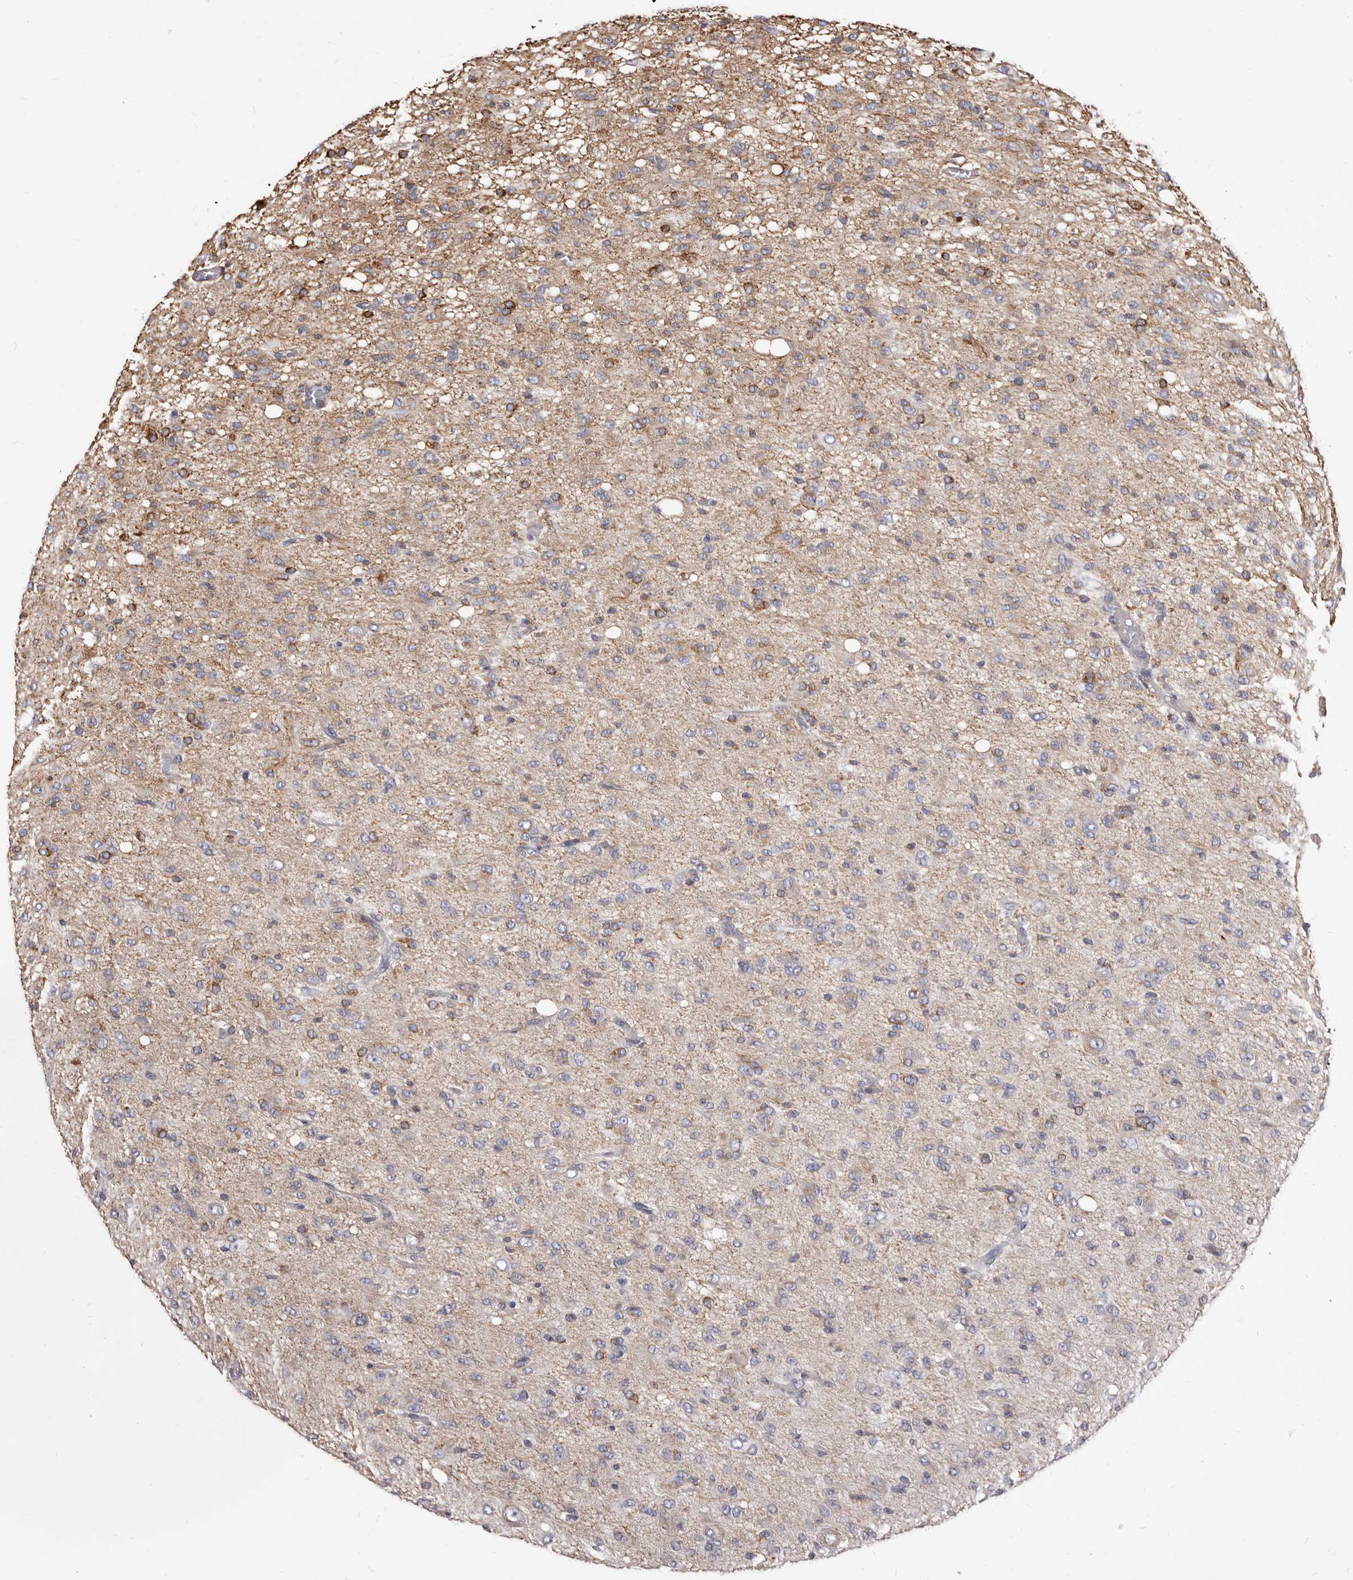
{"staining": {"intensity": "negative", "quantity": "none", "location": "none"}, "tissue": "glioma", "cell_type": "Tumor cells", "image_type": "cancer", "snomed": [{"axis": "morphology", "description": "Glioma, malignant, High grade"}, {"axis": "topography", "description": "Brain"}], "caption": "An immunohistochemistry (IHC) photomicrograph of glioma is shown. There is no staining in tumor cells of glioma. Nuclei are stained in blue.", "gene": "NIBAN1", "patient": {"sex": "female", "age": 59}}